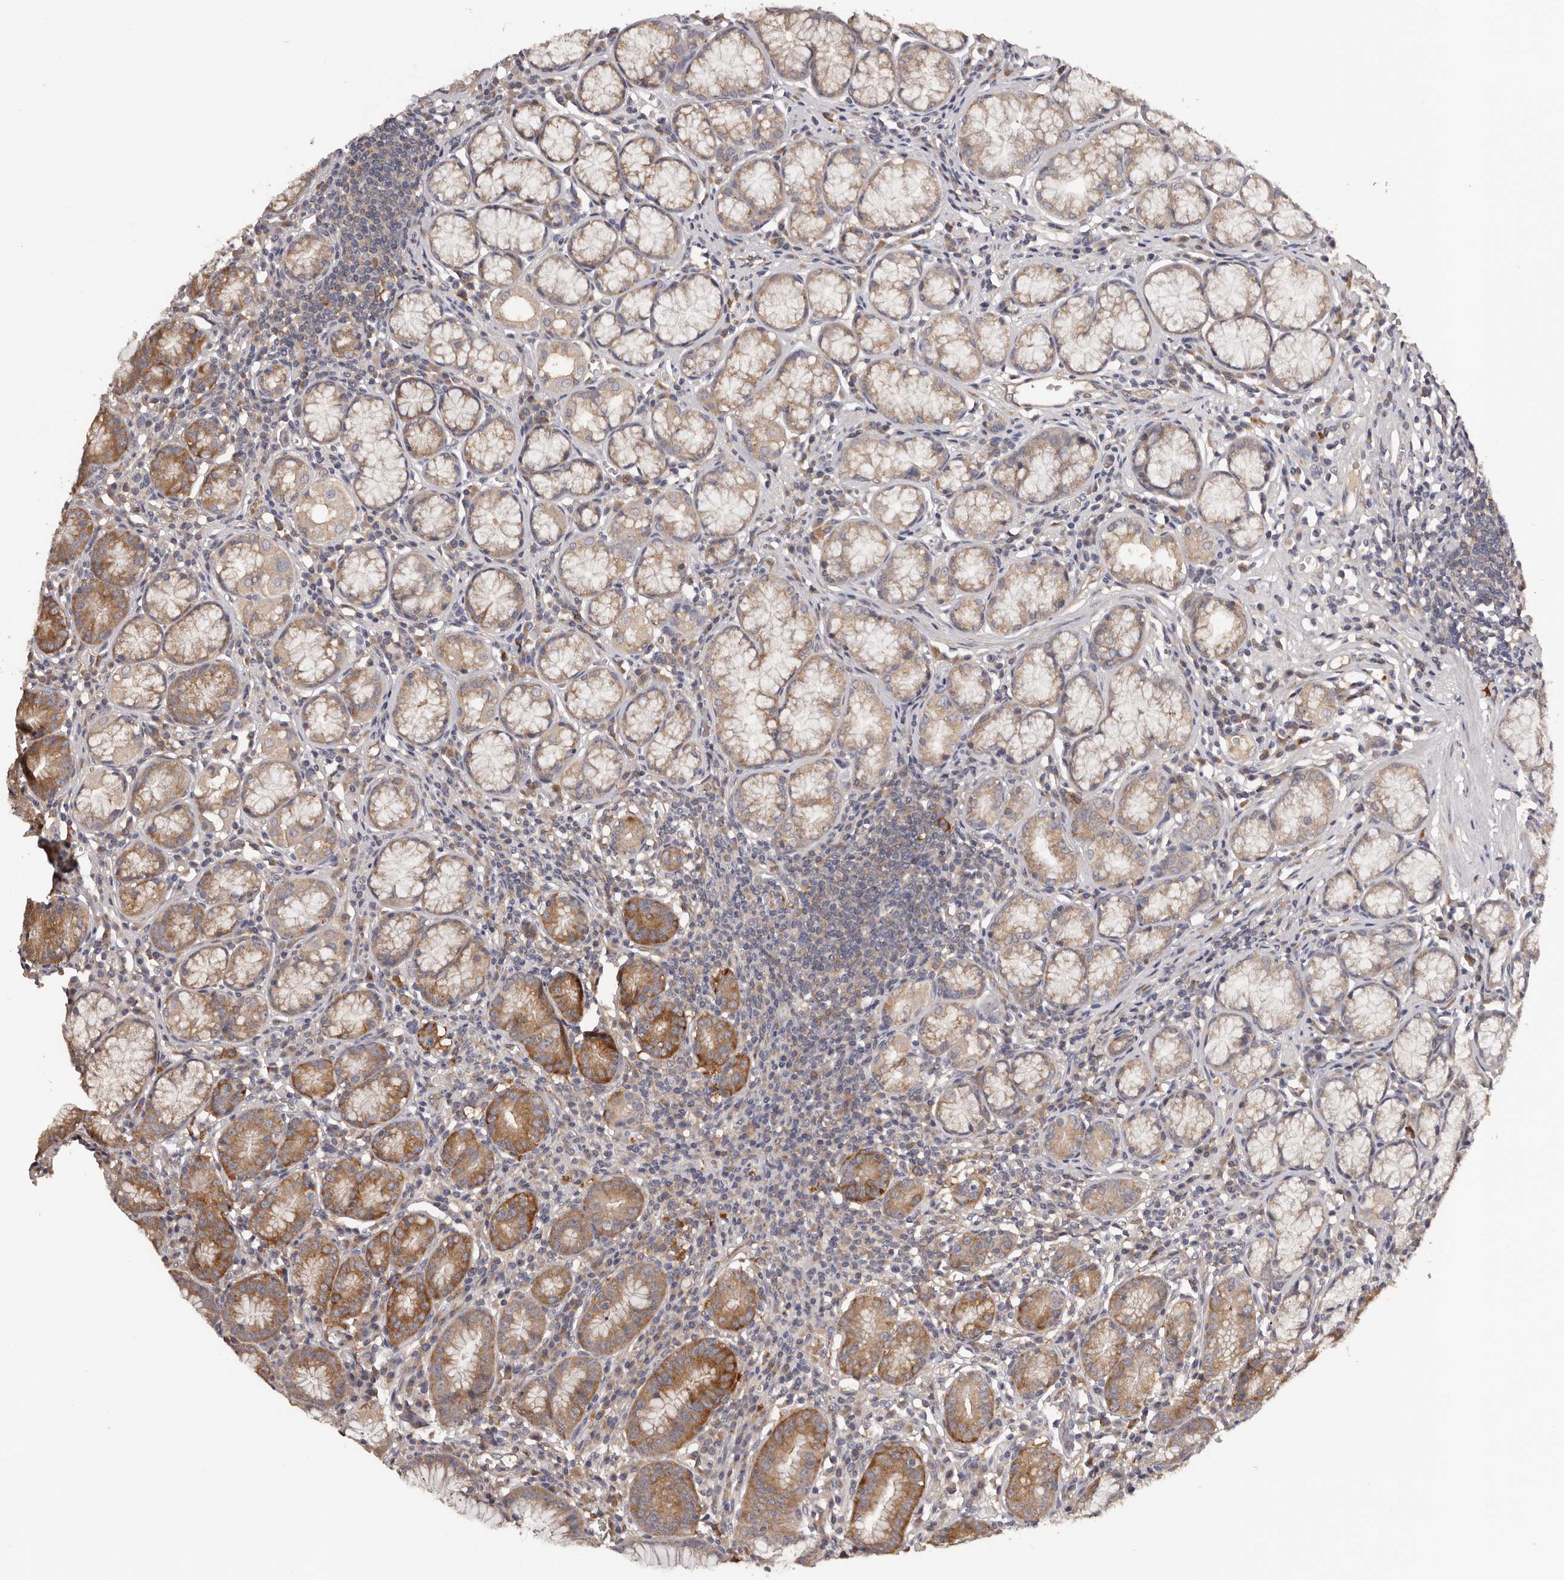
{"staining": {"intensity": "moderate", "quantity": ">75%", "location": "cytoplasmic/membranous"}, "tissue": "stomach", "cell_type": "Glandular cells", "image_type": "normal", "snomed": [{"axis": "morphology", "description": "Normal tissue, NOS"}, {"axis": "topography", "description": "Stomach"}], "caption": "Immunohistochemical staining of normal stomach displays medium levels of moderate cytoplasmic/membranous staining in approximately >75% of glandular cells.", "gene": "LTV1", "patient": {"sex": "male", "age": 55}}